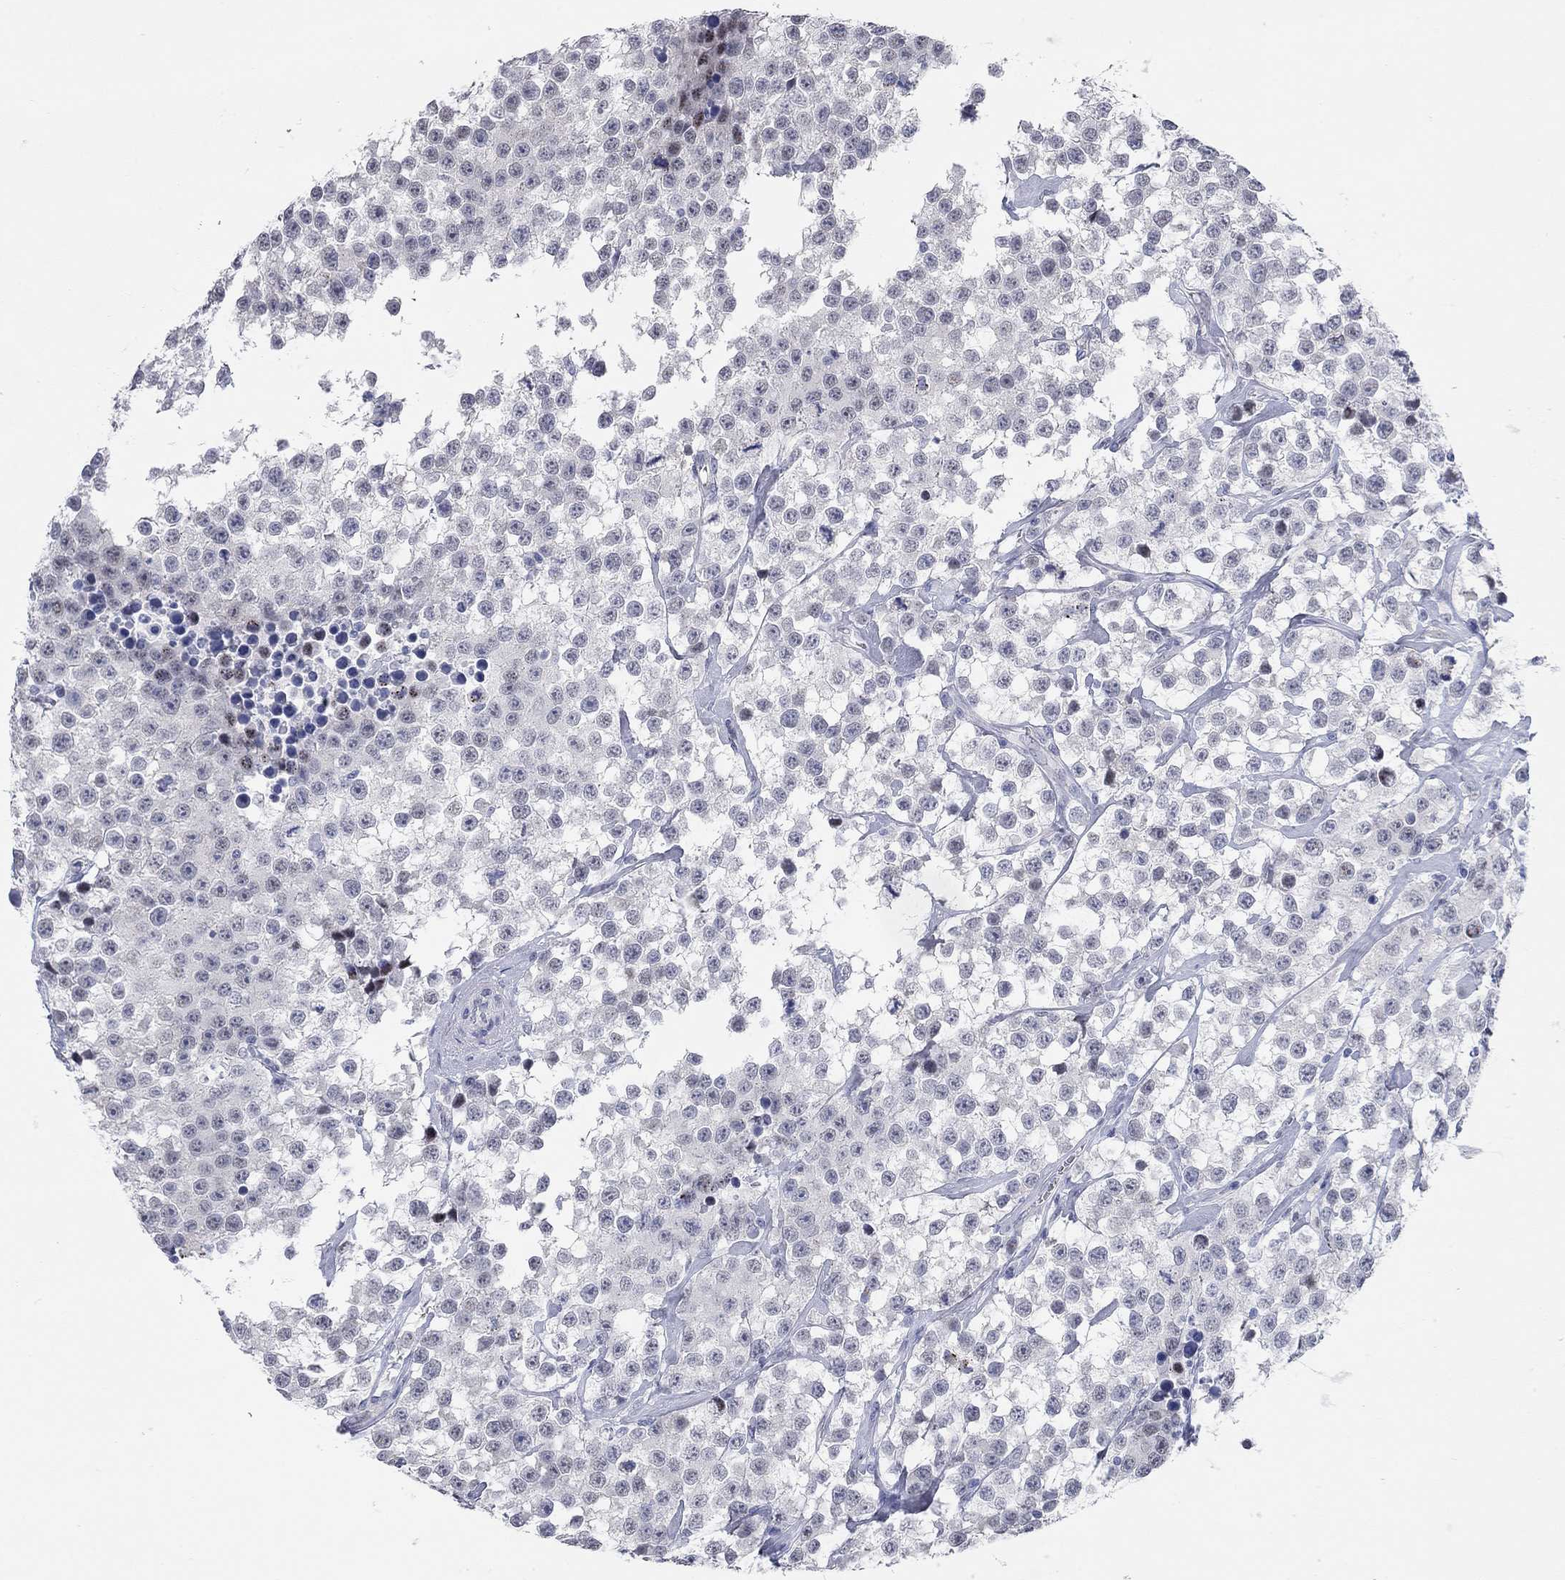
{"staining": {"intensity": "negative", "quantity": "none", "location": "none"}, "tissue": "testis cancer", "cell_type": "Tumor cells", "image_type": "cancer", "snomed": [{"axis": "morphology", "description": "Seminoma, NOS"}, {"axis": "topography", "description": "Testis"}], "caption": "Protein analysis of testis cancer reveals no significant staining in tumor cells.", "gene": "WASF3", "patient": {"sex": "male", "age": 59}}